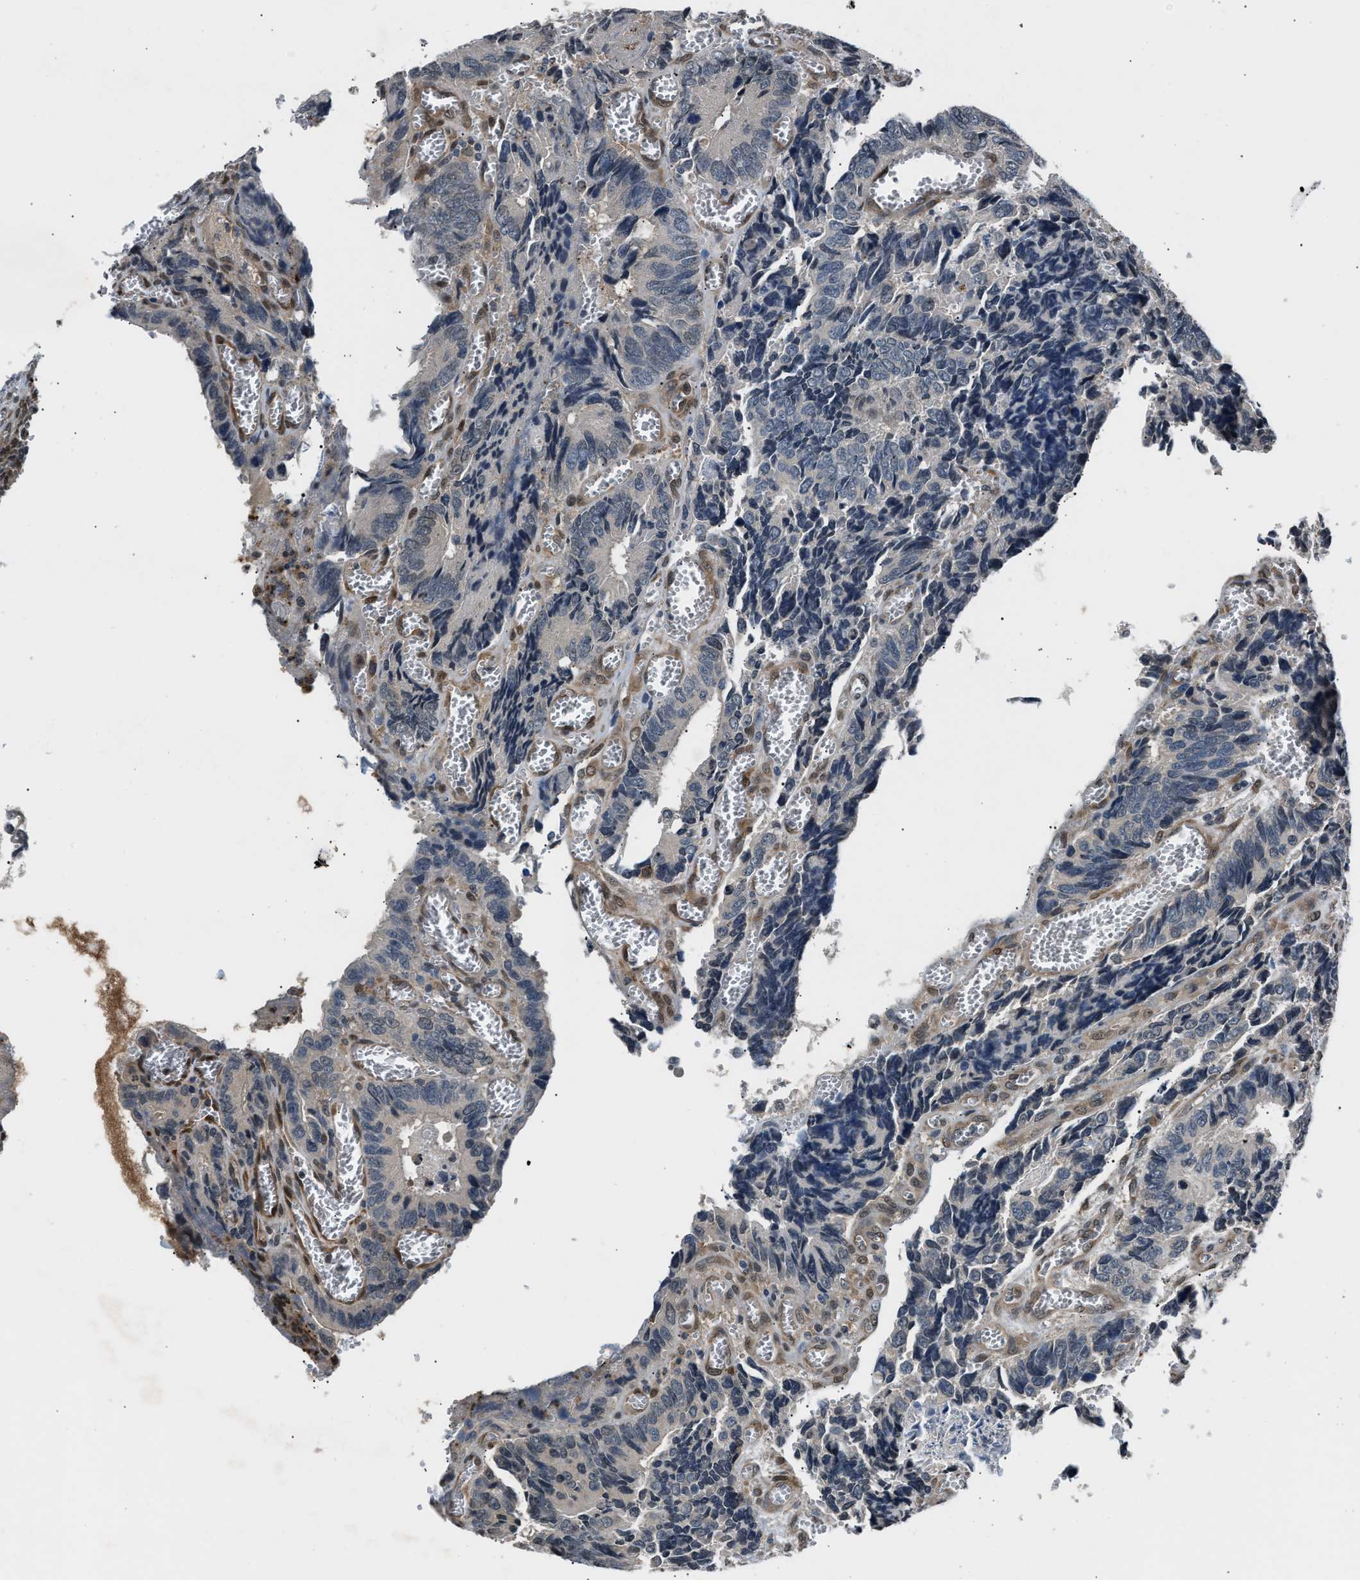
{"staining": {"intensity": "negative", "quantity": "none", "location": "none"}, "tissue": "colorectal cancer", "cell_type": "Tumor cells", "image_type": "cancer", "snomed": [{"axis": "morphology", "description": "Adenocarcinoma, NOS"}, {"axis": "topography", "description": "Colon"}], "caption": "Immunohistochemical staining of human colorectal cancer displays no significant staining in tumor cells.", "gene": "TP53I3", "patient": {"sex": "male", "age": 72}}